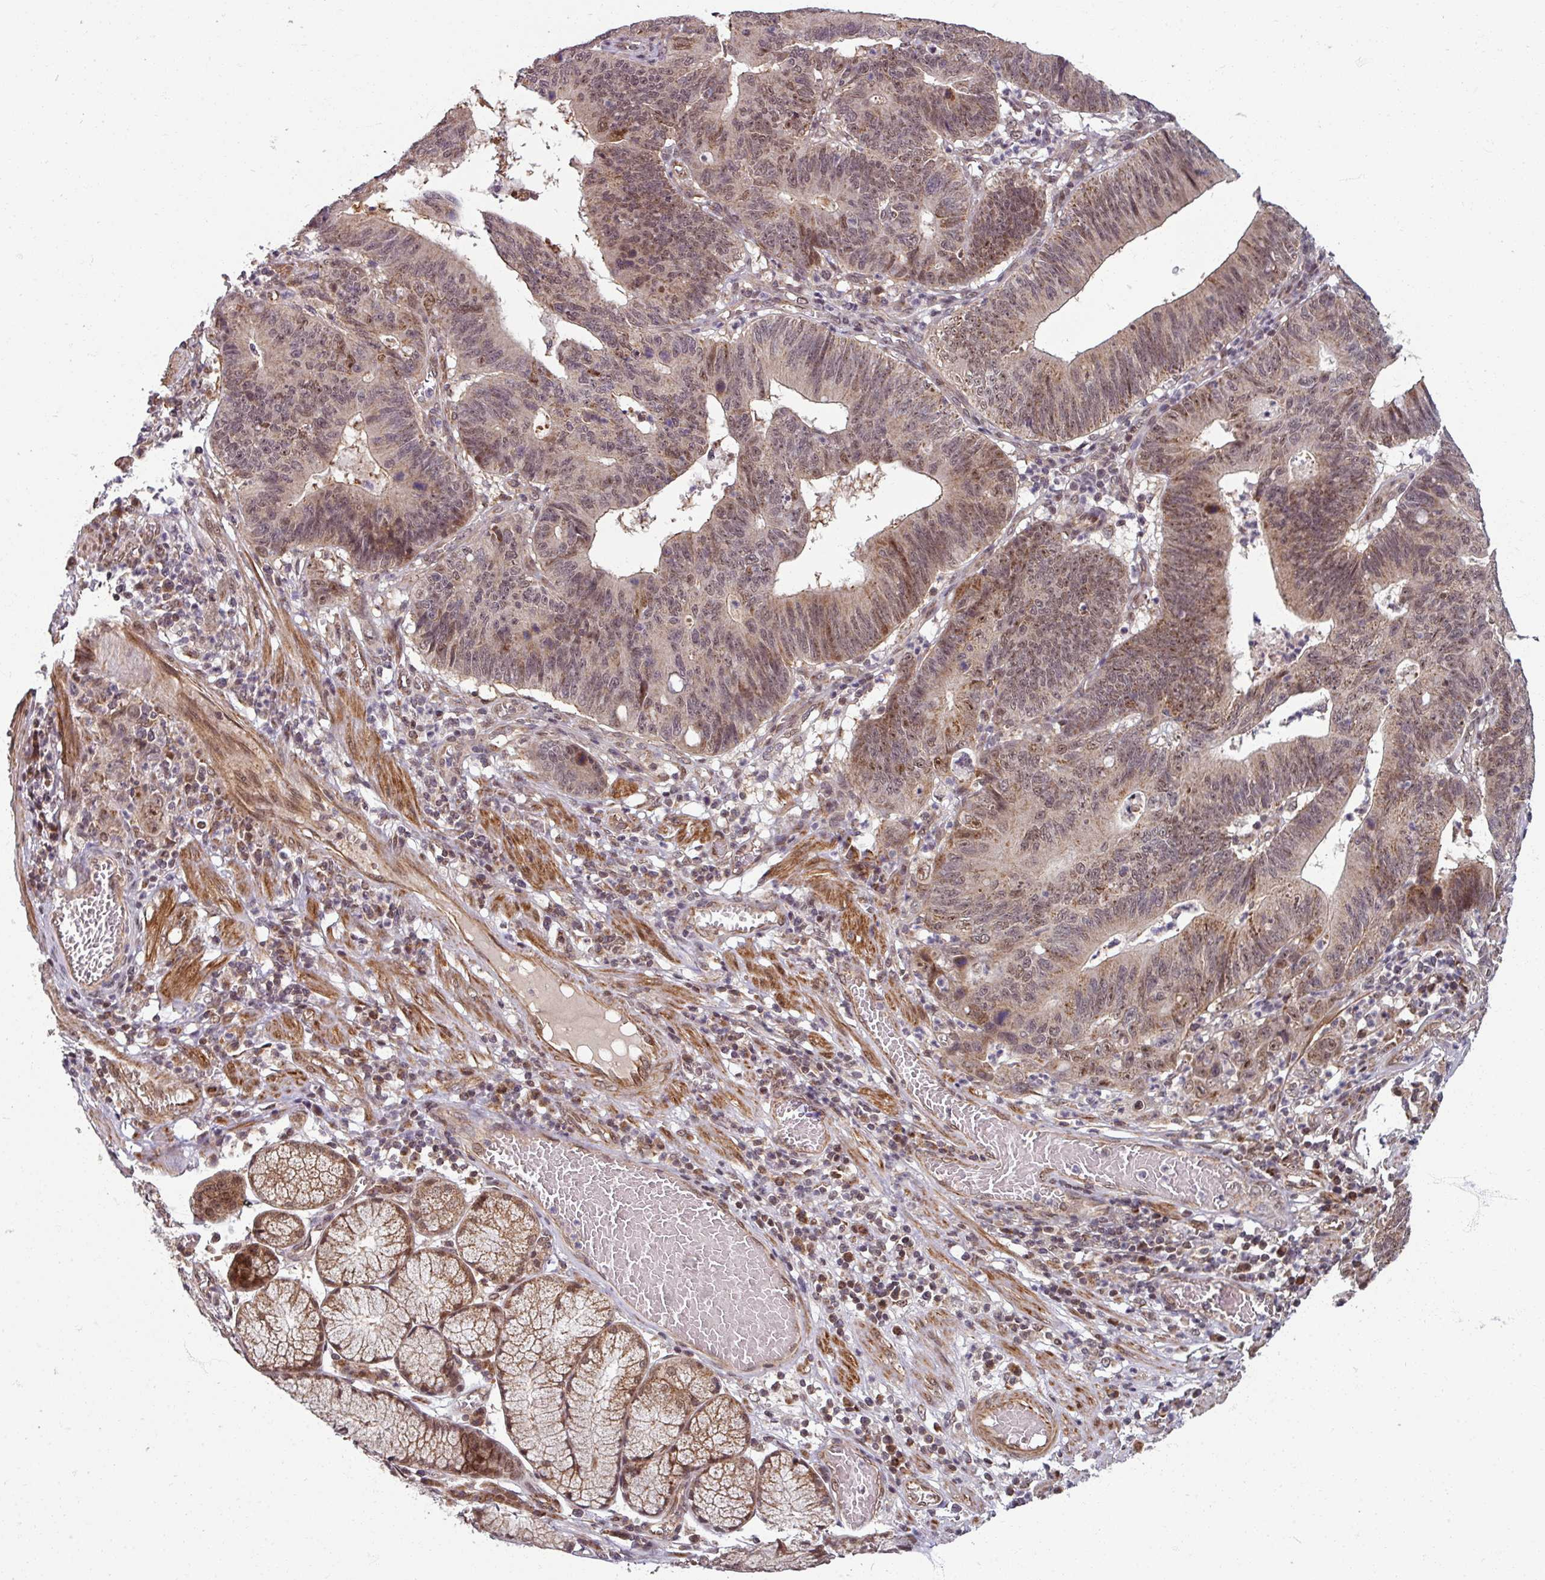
{"staining": {"intensity": "moderate", "quantity": "25%-75%", "location": "nuclear"}, "tissue": "stomach cancer", "cell_type": "Tumor cells", "image_type": "cancer", "snomed": [{"axis": "morphology", "description": "Adenocarcinoma, NOS"}, {"axis": "topography", "description": "Stomach"}], "caption": "This histopathology image reveals IHC staining of human stomach adenocarcinoma, with medium moderate nuclear expression in approximately 25%-75% of tumor cells.", "gene": "SWI5", "patient": {"sex": "male", "age": 59}}